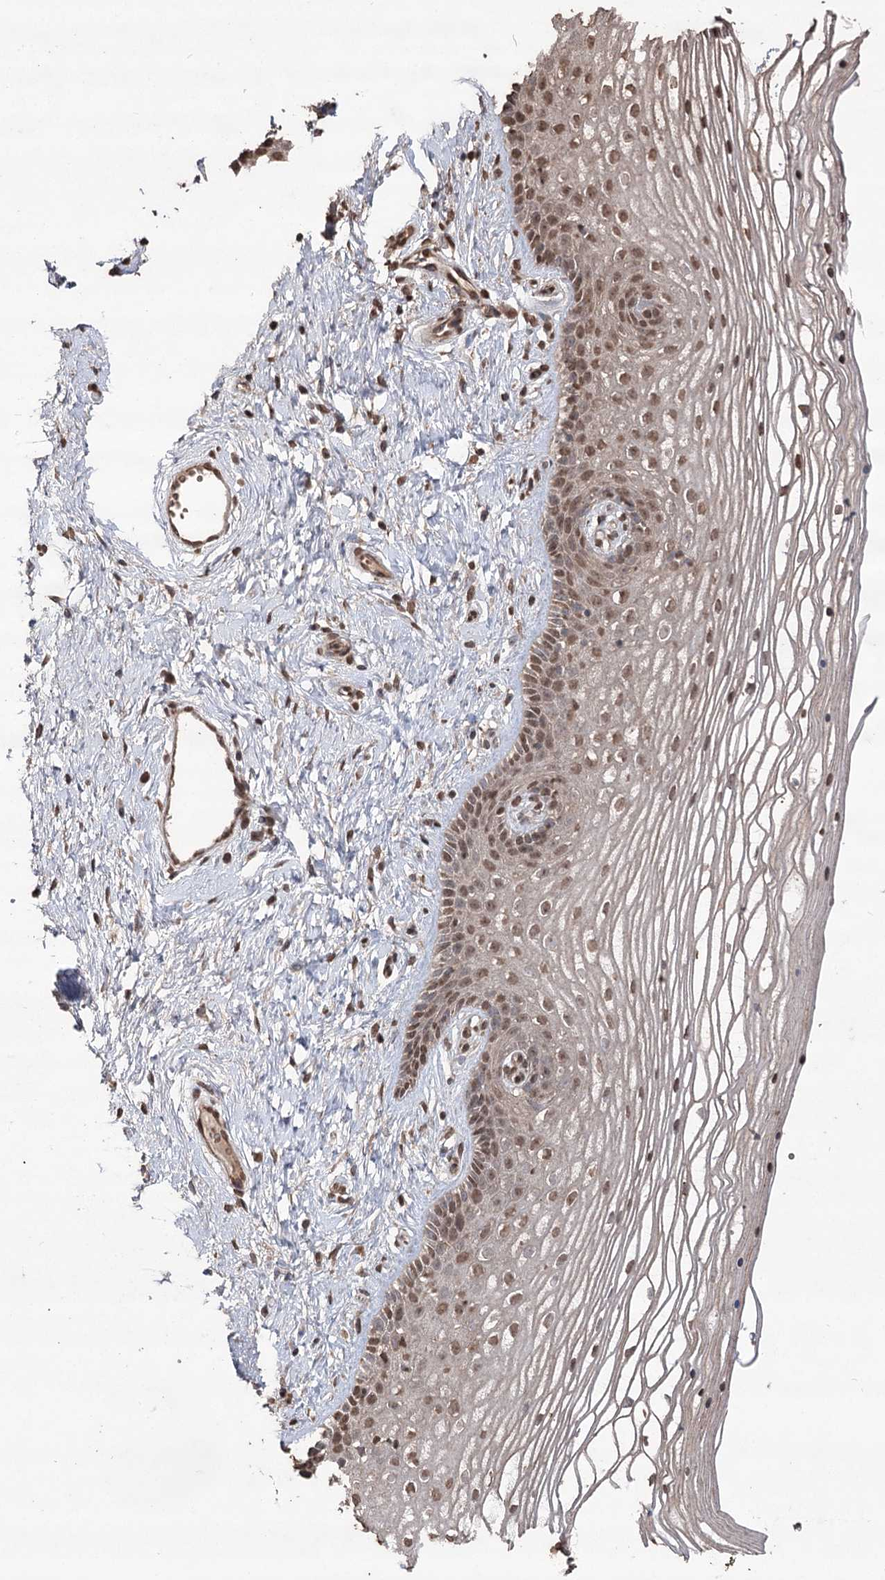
{"staining": {"intensity": "moderate", "quantity": ">75%", "location": "nuclear"}, "tissue": "vagina", "cell_type": "Squamous epithelial cells", "image_type": "normal", "snomed": [{"axis": "morphology", "description": "Normal tissue, NOS"}, {"axis": "topography", "description": "Vagina"}], "caption": "Benign vagina was stained to show a protein in brown. There is medium levels of moderate nuclear positivity in about >75% of squamous epithelial cells. The staining was performed using DAB (3,3'-diaminobenzidine) to visualize the protein expression in brown, while the nuclei were stained in blue with hematoxylin (Magnification: 20x).", "gene": "ATG14", "patient": {"sex": "female", "age": 46}}